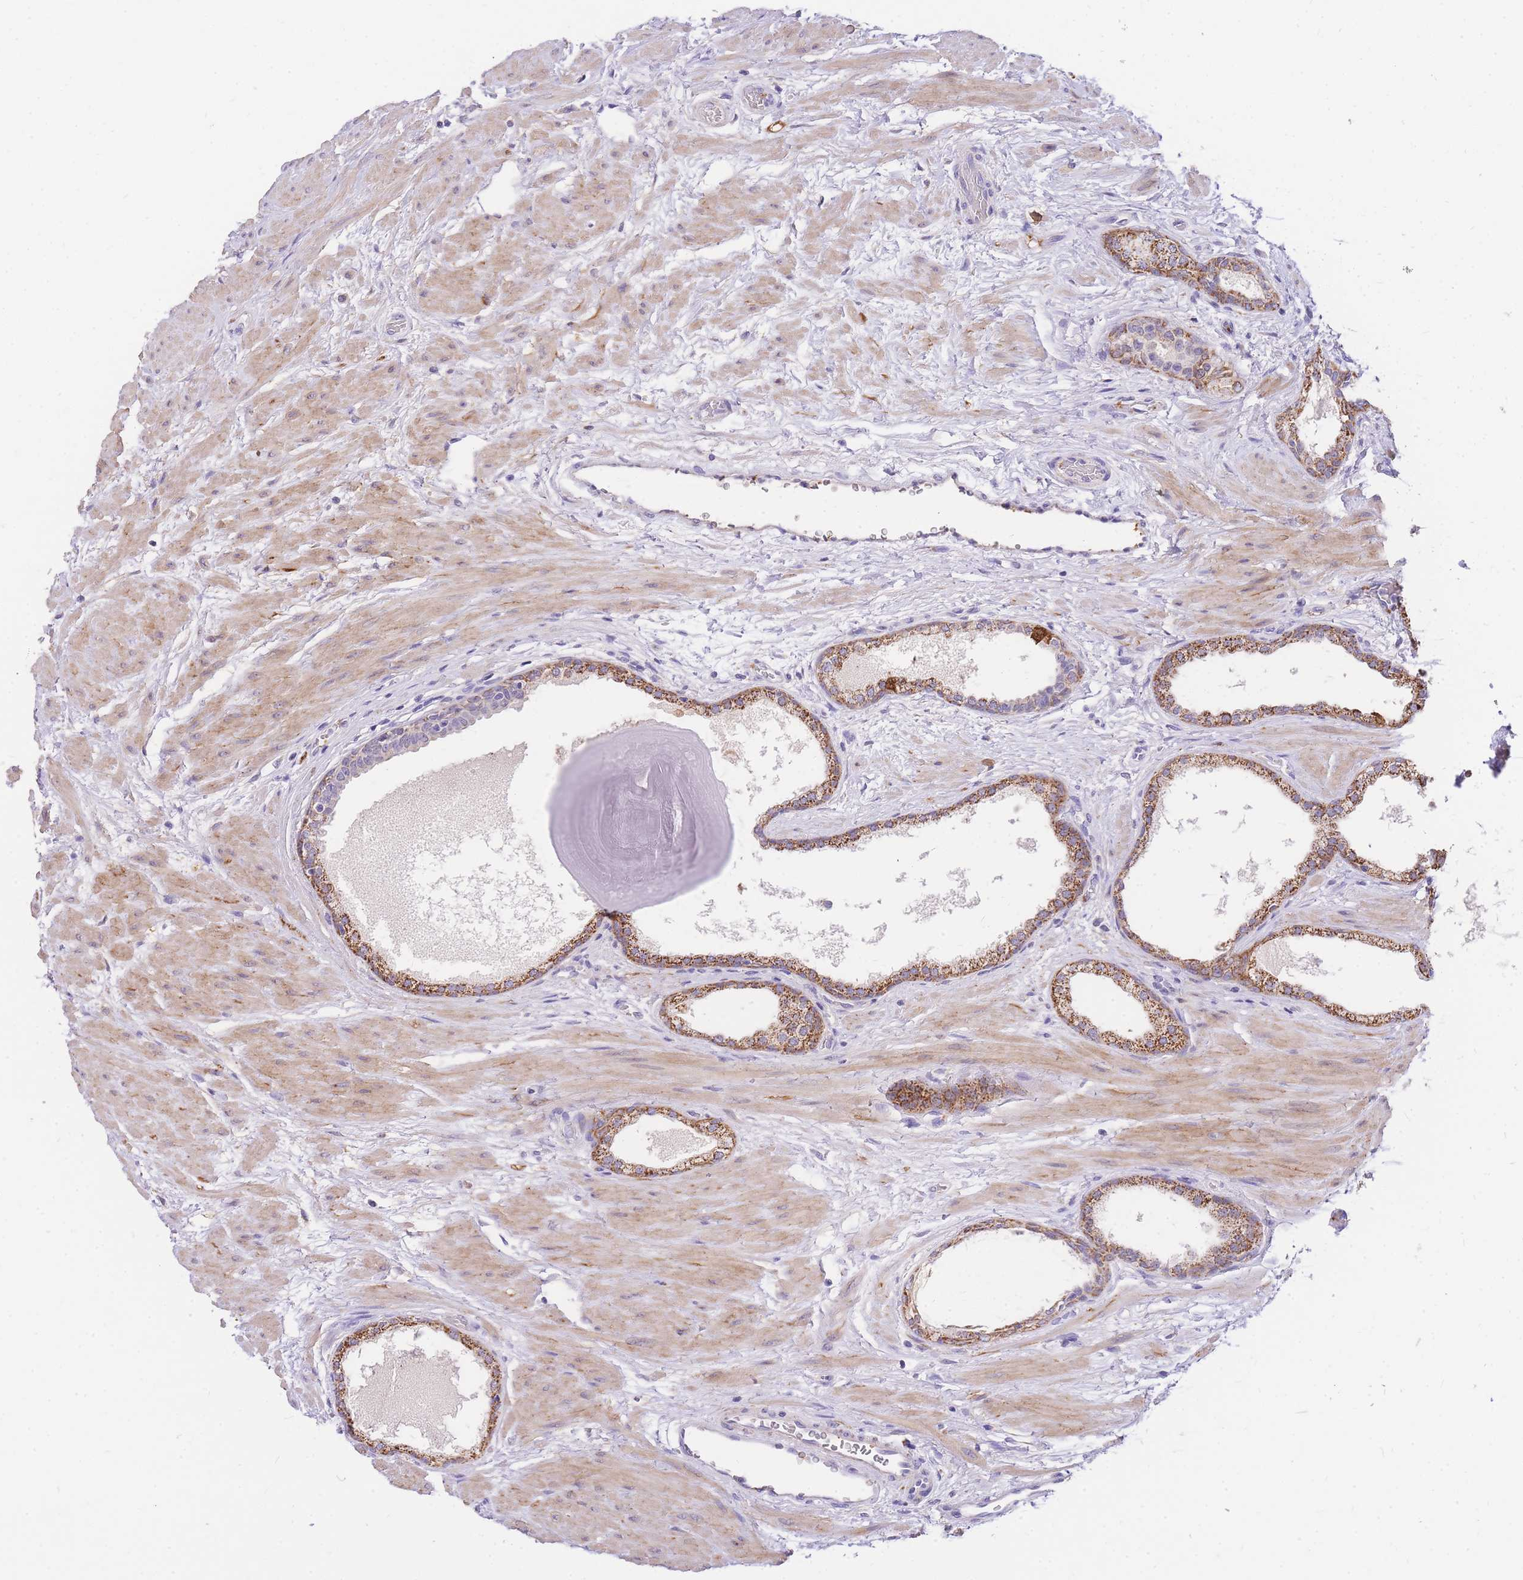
{"staining": {"intensity": "moderate", "quantity": ">75%", "location": "cytoplasmic/membranous"}, "tissue": "prostate", "cell_type": "Glandular cells", "image_type": "normal", "snomed": [{"axis": "morphology", "description": "Normal tissue, NOS"}, {"axis": "topography", "description": "Prostate"}], "caption": "Benign prostate displays moderate cytoplasmic/membranous expression in approximately >75% of glandular cells, visualized by immunohistochemistry.", "gene": "C2orf88", "patient": {"sex": "male", "age": 48}}